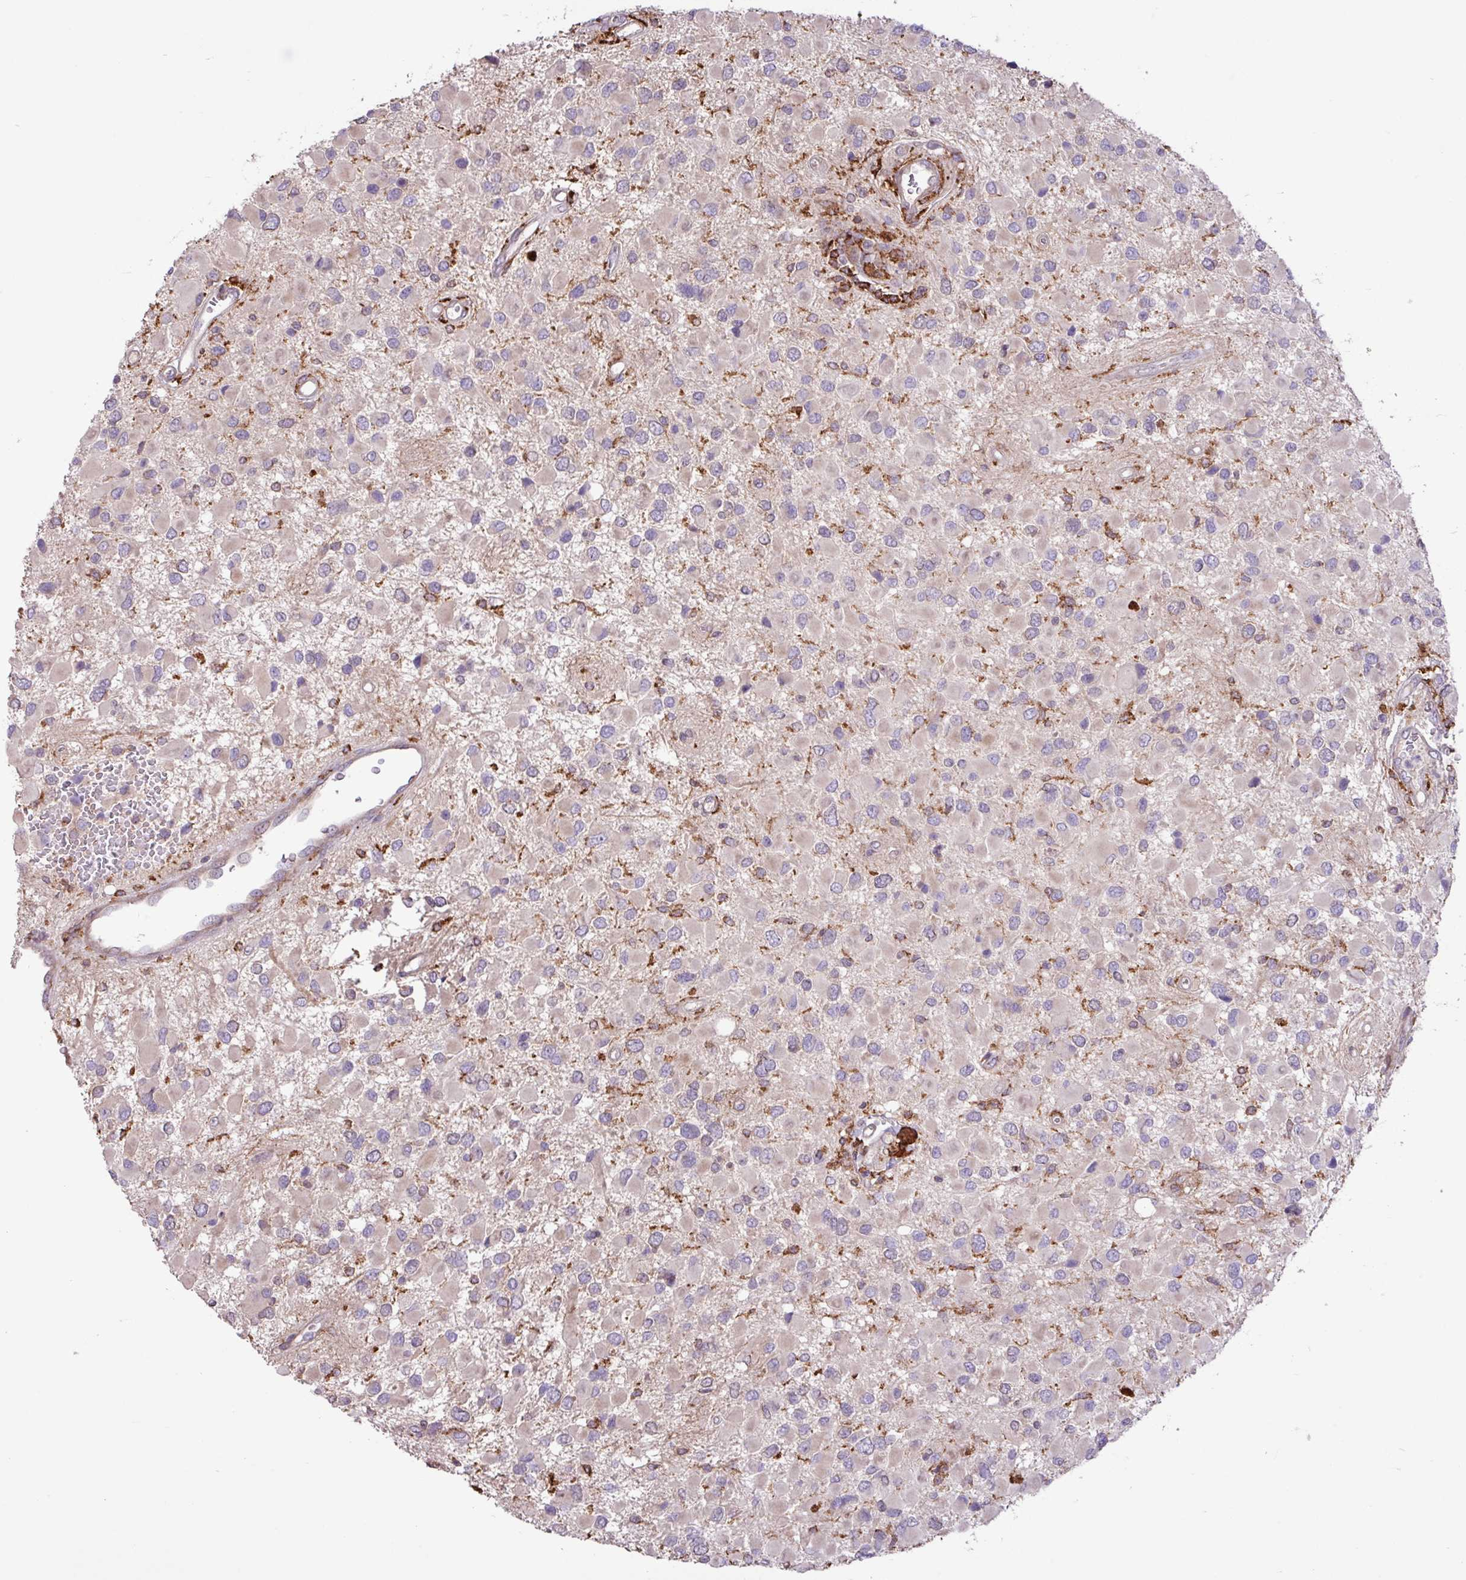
{"staining": {"intensity": "negative", "quantity": "none", "location": "none"}, "tissue": "glioma", "cell_type": "Tumor cells", "image_type": "cancer", "snomed": [{"axis": "morphology", "description": "Glioma, malignant, High grade"}, {"axis": "topography", "description": "Brain"}], "caption": "Tumor cells show no significant protein staining in glioma. (Stains: DAB IHC with hematoxylin counter stain, Microscopy: brightfield microscopy at high magnification).", "gene": "ARHGEF25", "patient": {"sex": "male", "age": 53}}